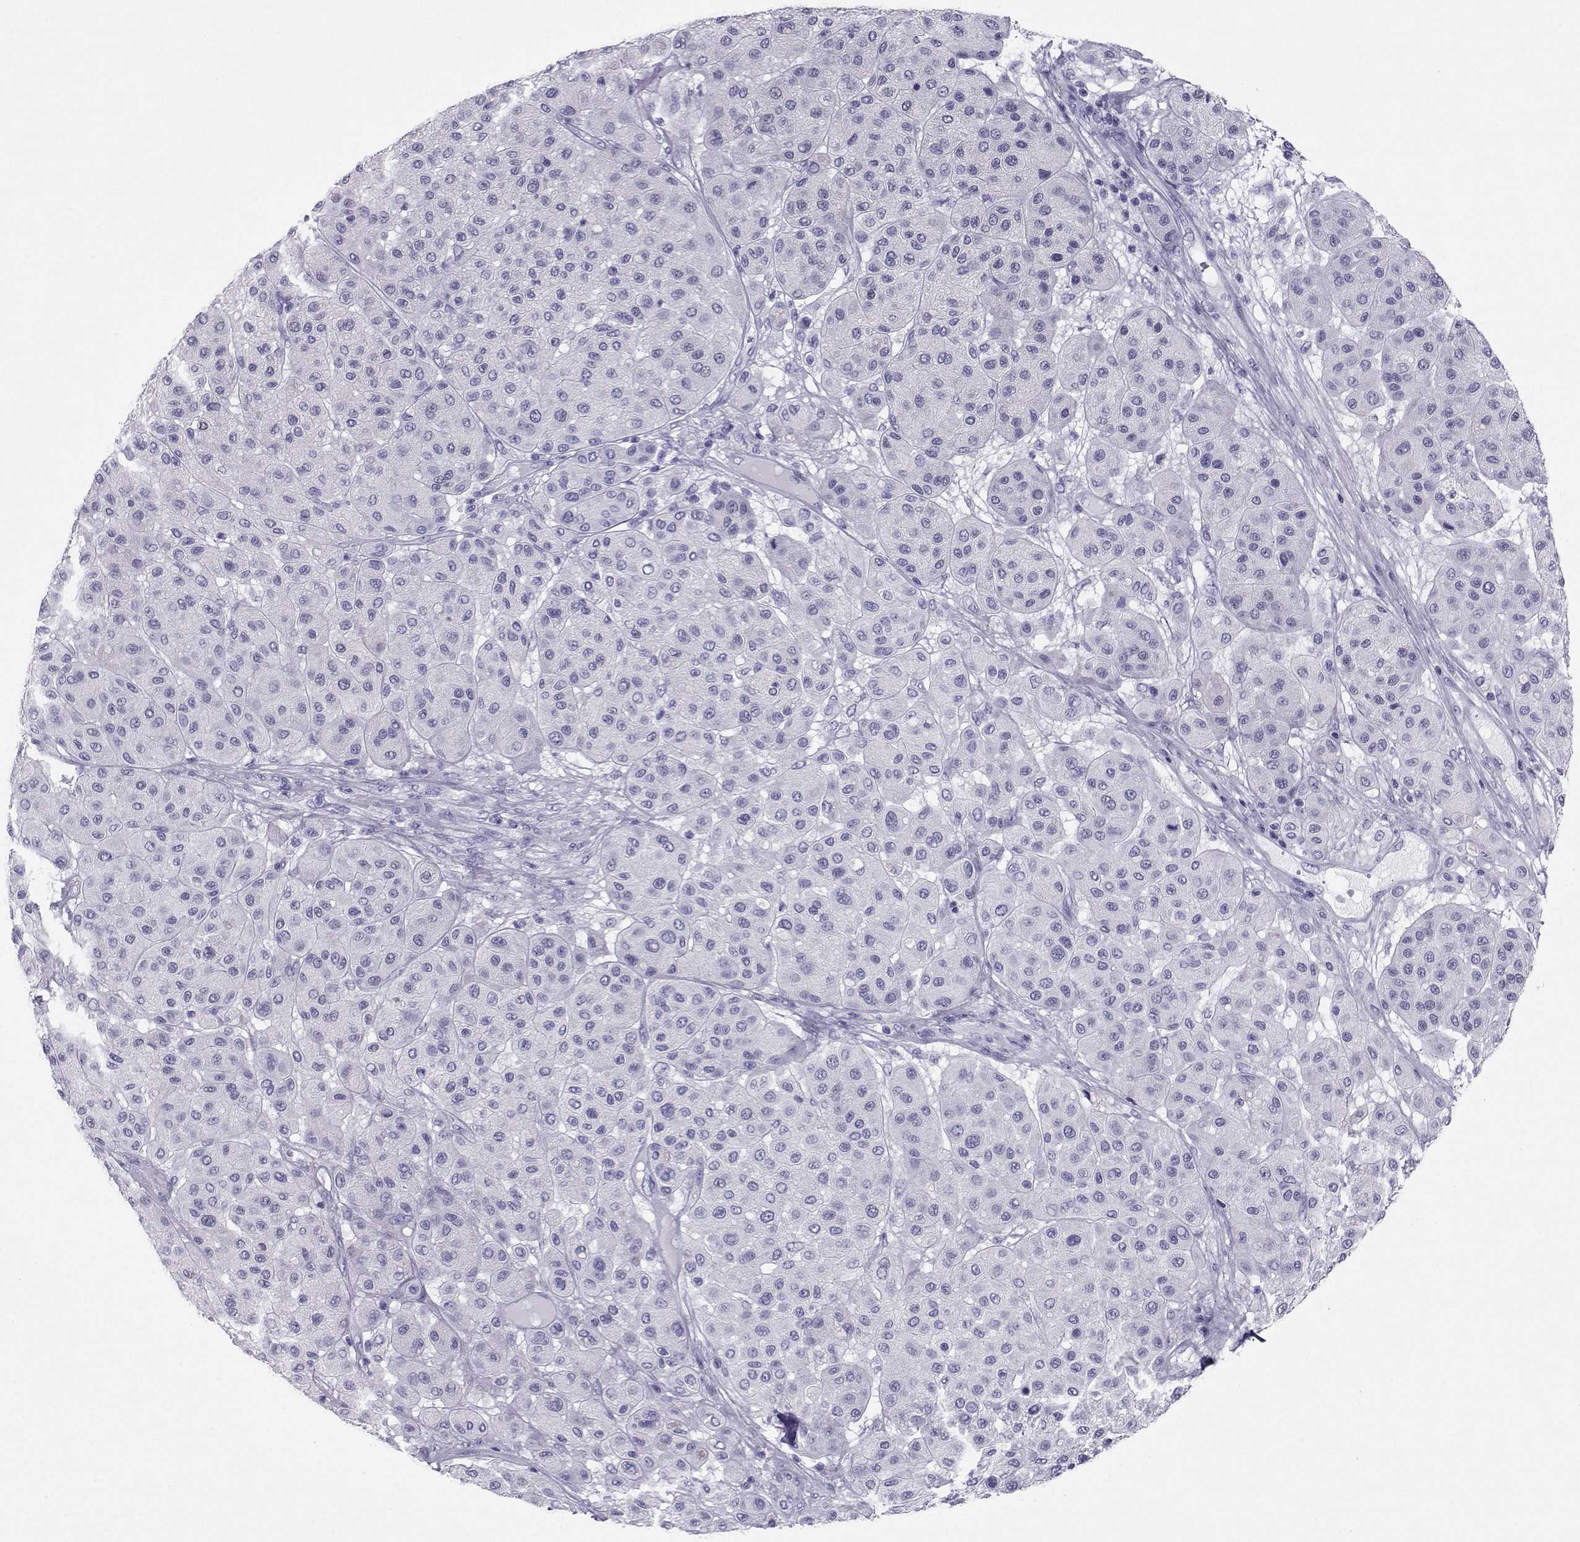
{"staining": {"intensity": "negative", "quantity": "none", "location": "none"}, "tissue": "melanoma", "cell_type": "Tumor cells", "image_type": "cancer", "snomed": [{"axis": "morphology", "description": "Malignant melanoma, Metastatic site"}, {"axis": "topography", "description": "Smooth muscle"}], "caption": "Image shows no protein expression in tumor cells of malignant melanoma (metastatic site) tissue. The staining was performed using DAB (3,3'-diaminobenzidine) to visualize the protein expression in brown, while the nuclei were stained in blue with hematoxylin (Magnification: 20x).", "gene": "SST", "patient": {"sex": "male", "age": 41}}